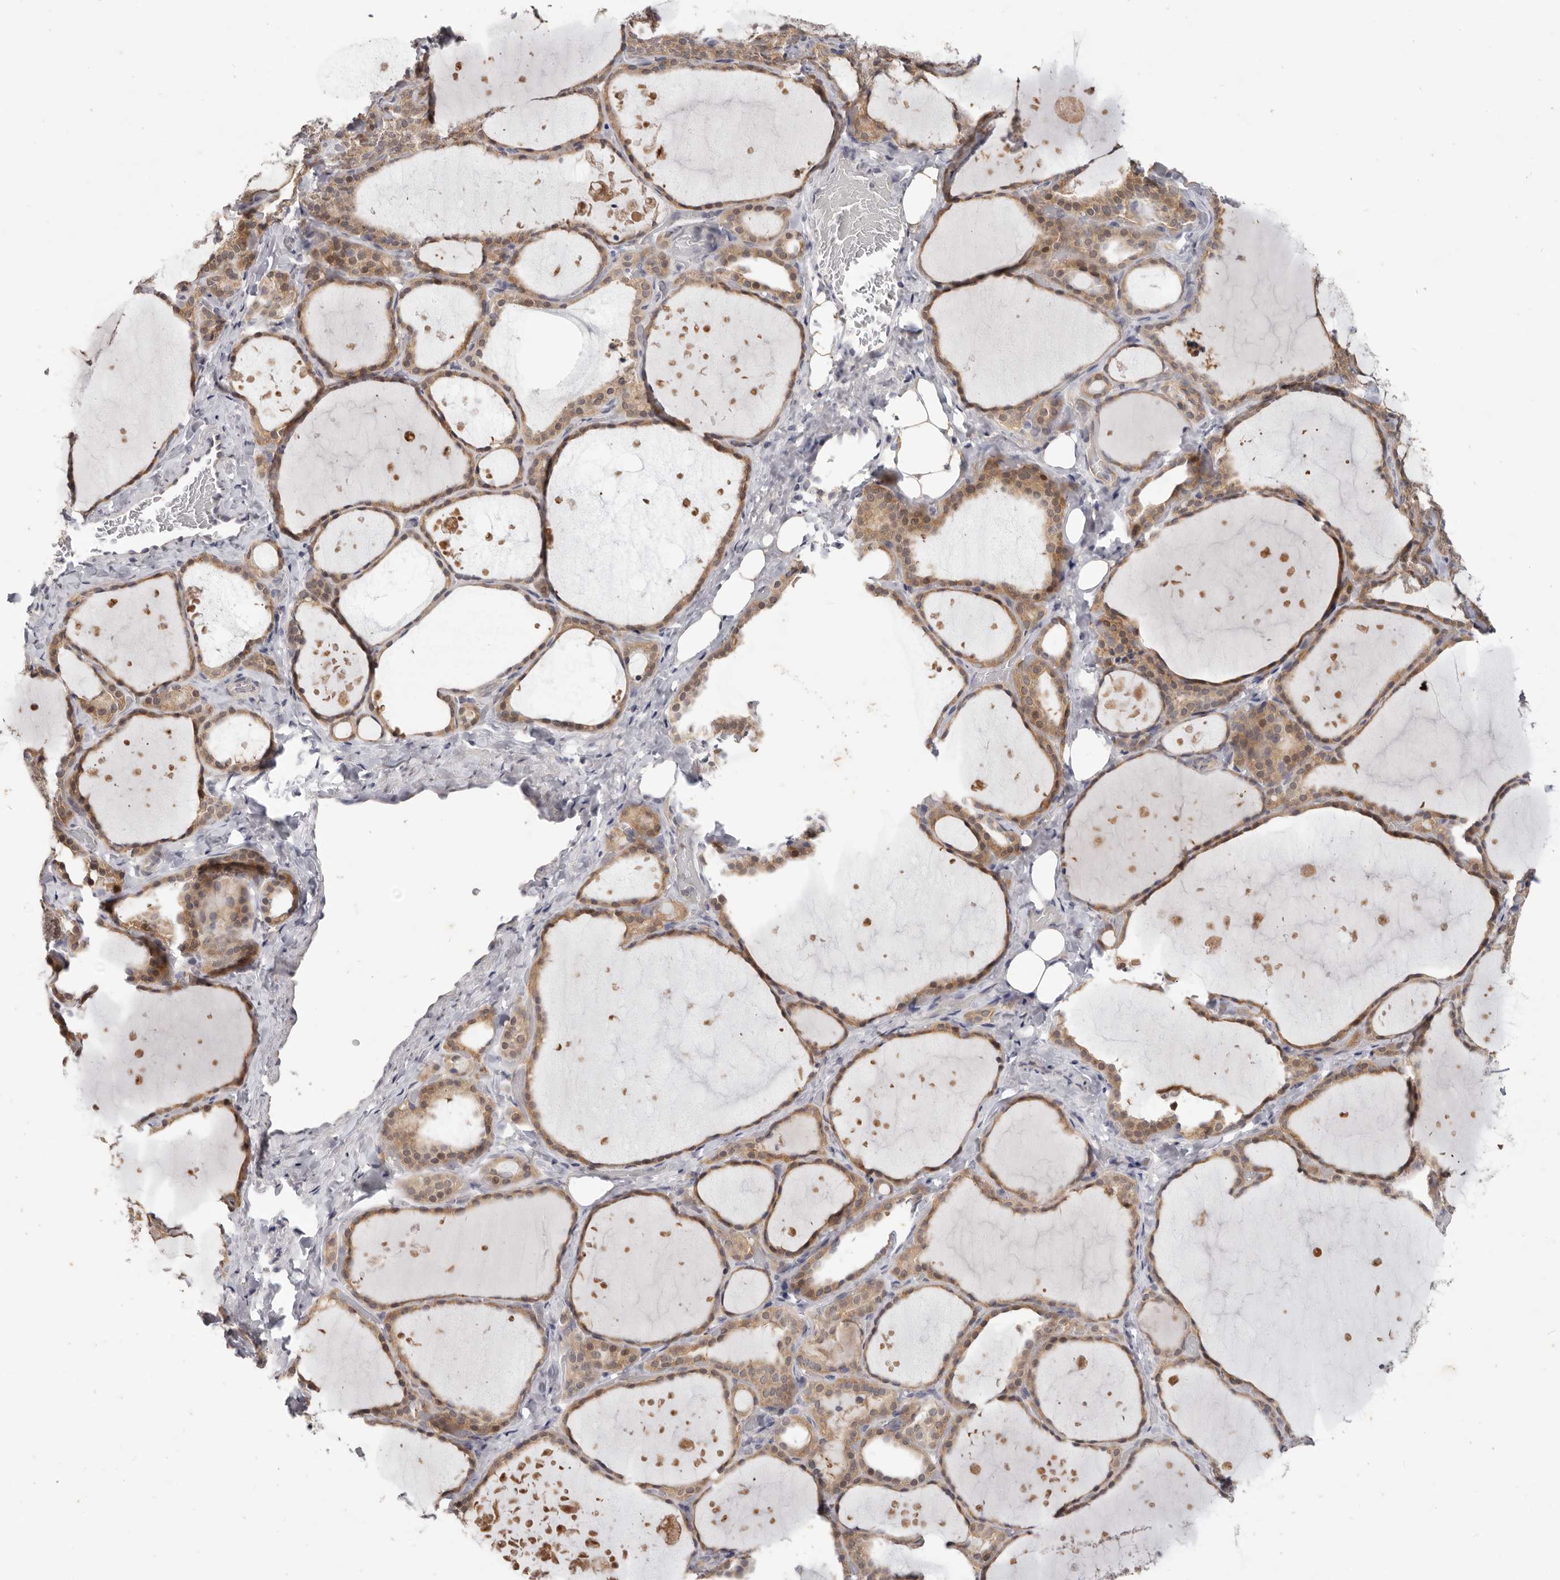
{"staining": {"intensity": "moderate", "quantity": ">75%", "location": "cytoplasmic/membranous"}, "tissue": "thyroid gland", "cell_type": "Glandular cells", "image_type": "normal", "snomed": [{"axis": "morphology", "description": "Normal tissue, NOS"}, {"axis": "topography", "description": "Thyroid gland"}], "caption": "Protein staining of unremarkable thyroid gland reveals moderate cytoplasmic/membranous positivity in about >75% of glandular cells. (Brightfield microscopy of DAB IHC at high magnification).", "gene": "WDR77", "patient": {"sex": "female", "age": 44}}